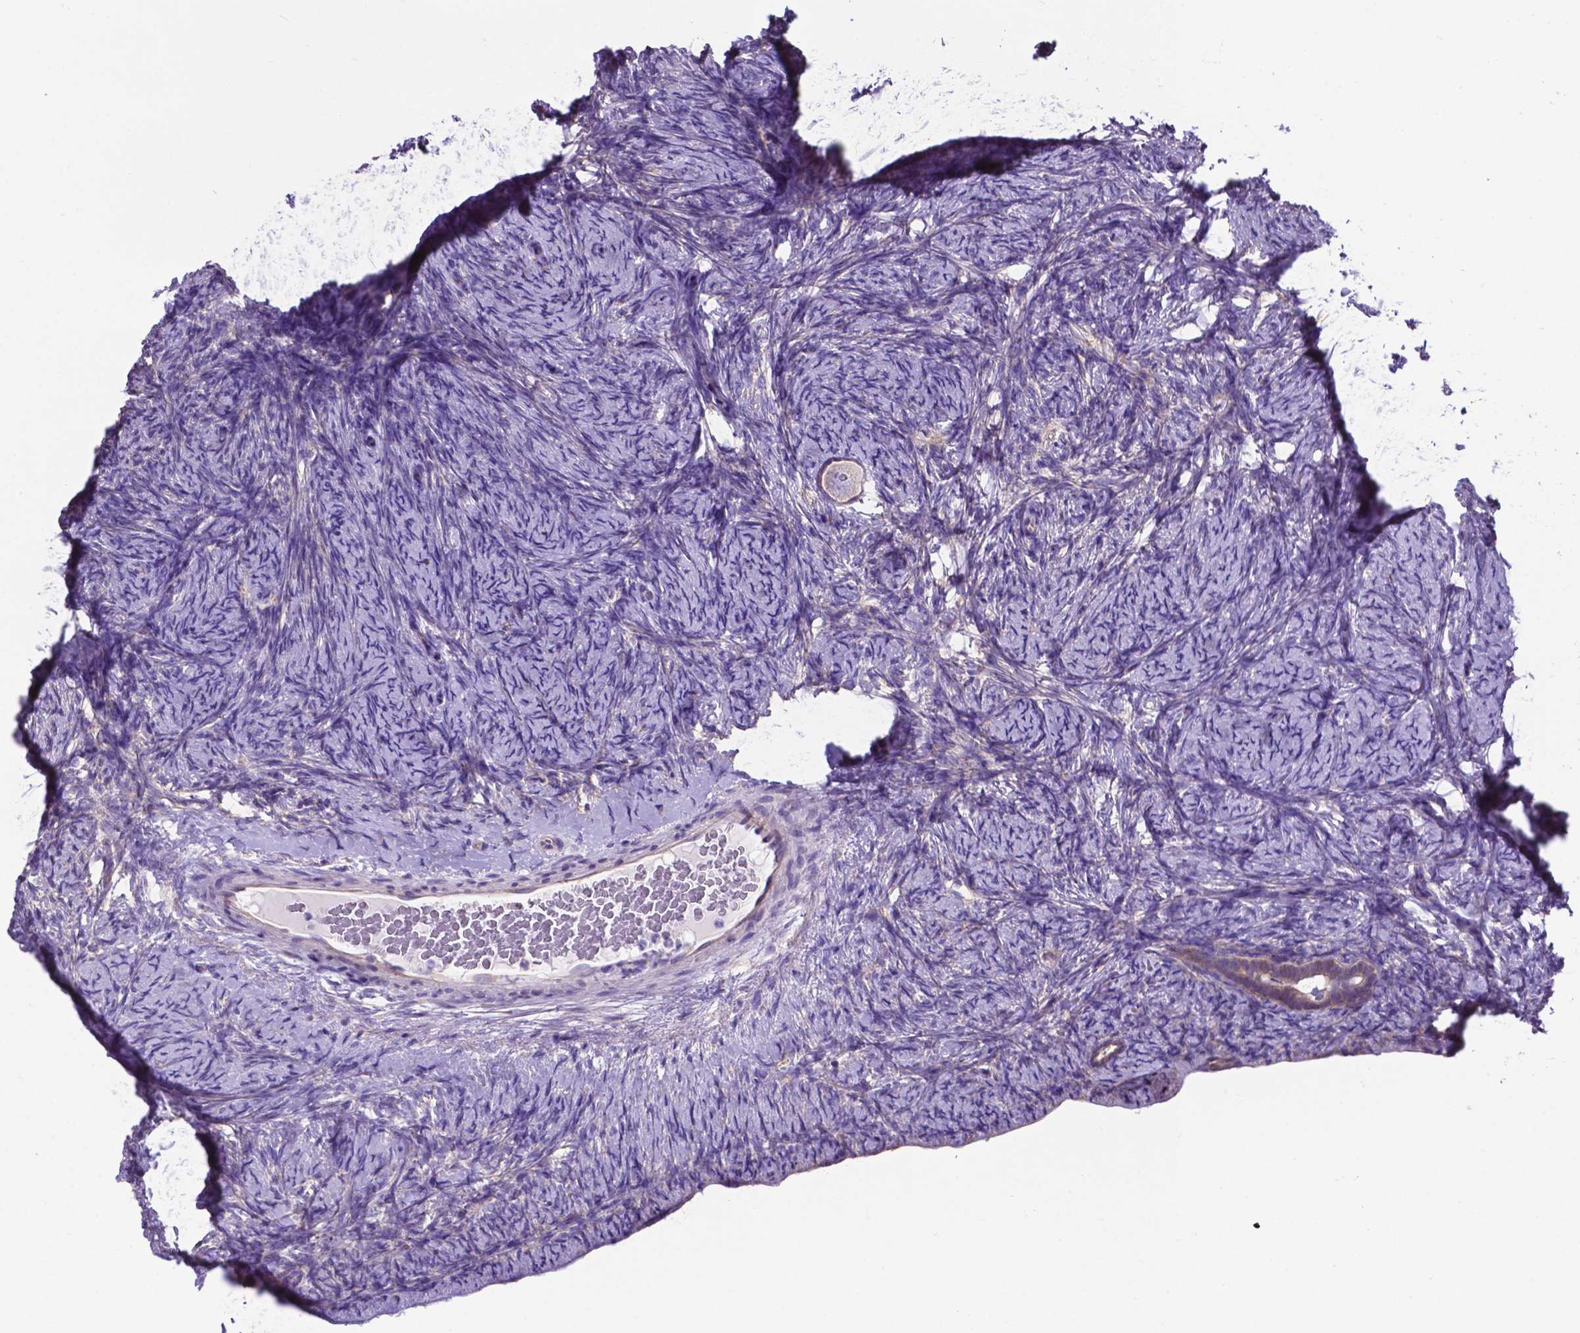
{"staining": {"intensity": "negative", "quantity": "none", "location": "none"}, "tissue": "ovary", "cell_type": "Follicle cells", "image_type": "normal", "snomed": [{"axis": "morphology", "description": "Normal tissue, NOS"}, {"axis": "topography", "description": "Ovary"}], "caption": "Image shows no significant protein positivity in follicle cells of normal ovary.", "gene": "RPL6", "patient": {"sex": "female", "age": 34}}